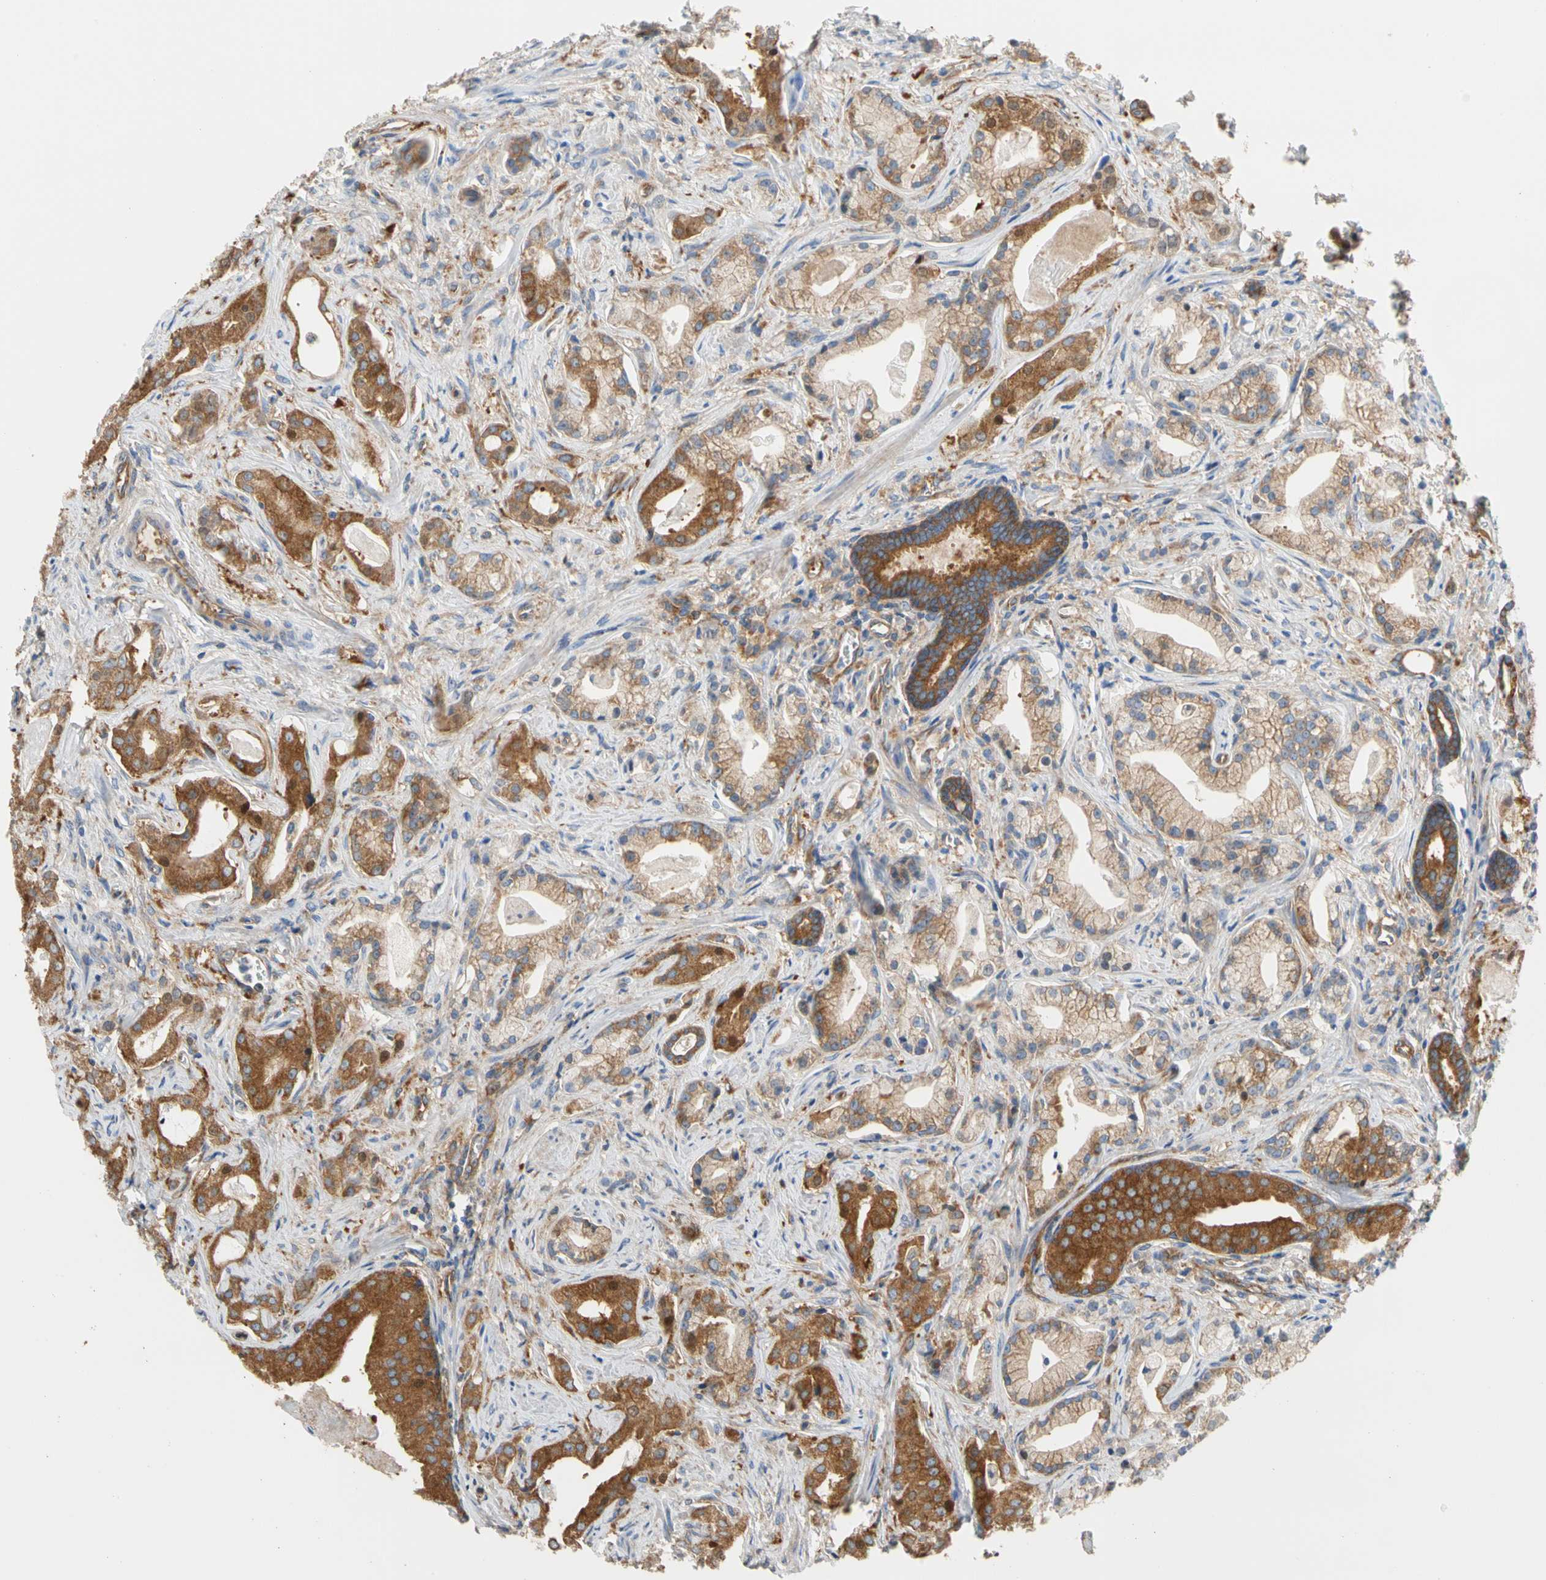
{"staining": {"intensity": "strong", "quantity": ">75%", "location": "cytoplasmic/membranous"}, "tissue": "prostate cancer", "cell_type": "Tumor cells", "image_type": "cancer", "snomed": [{"axis": "morphology", "description": "Adenocarcinoma, Low grade"}, {"axis": "topography", "description": "Prostate"}], "caption": "Human prostate adenocarcinoma (low-grade) stained with a brown dye exhibits strong cytoplasmic/membranous positive staining in approximately >75% of tumor cells.", "gene": "GPHN", "patient": {"sex": "male", "age": 59}}